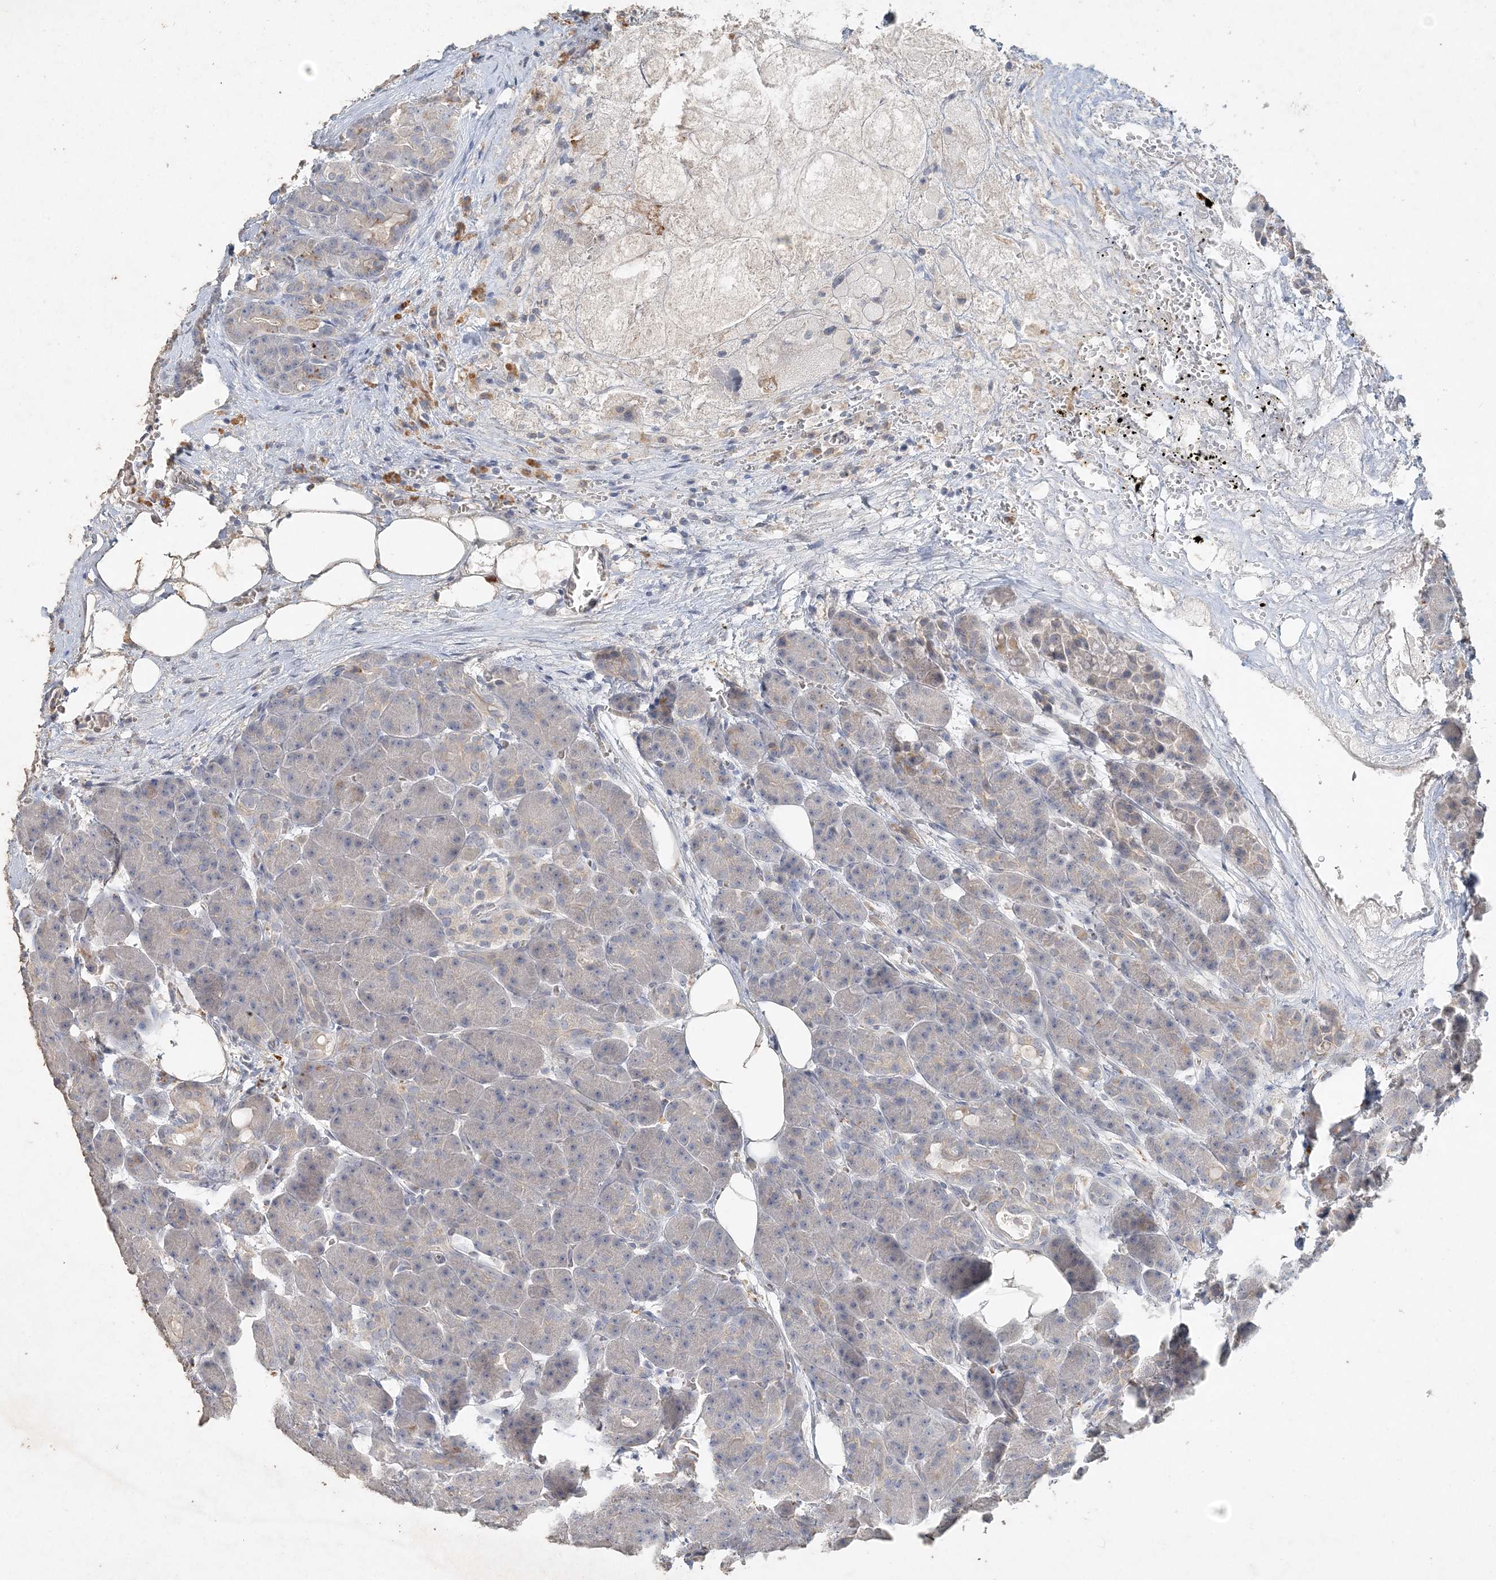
{"staining": {"intensity": "weak", "quantity": "<25%", "location": "cytoplasmic/membranous"}, "tissue": "pancreas", "cell_type": "Exocrine glandular cells", "image_type": "normal", "snomed": [{"axis": "morphology", "description": "Normal tissue, NOS"}, {"axis": "topography", "description": "Pancreas"}], "caption": "Exocrine glandular cells show no significant positivity in benign pancreas. (Brightfield microscopy of DAB (3,3'-diaminobenzidine) immunohistochemistry at high magnification).", "gene": "DNAH5", "patient": {"sex": "male", "age": 63}}